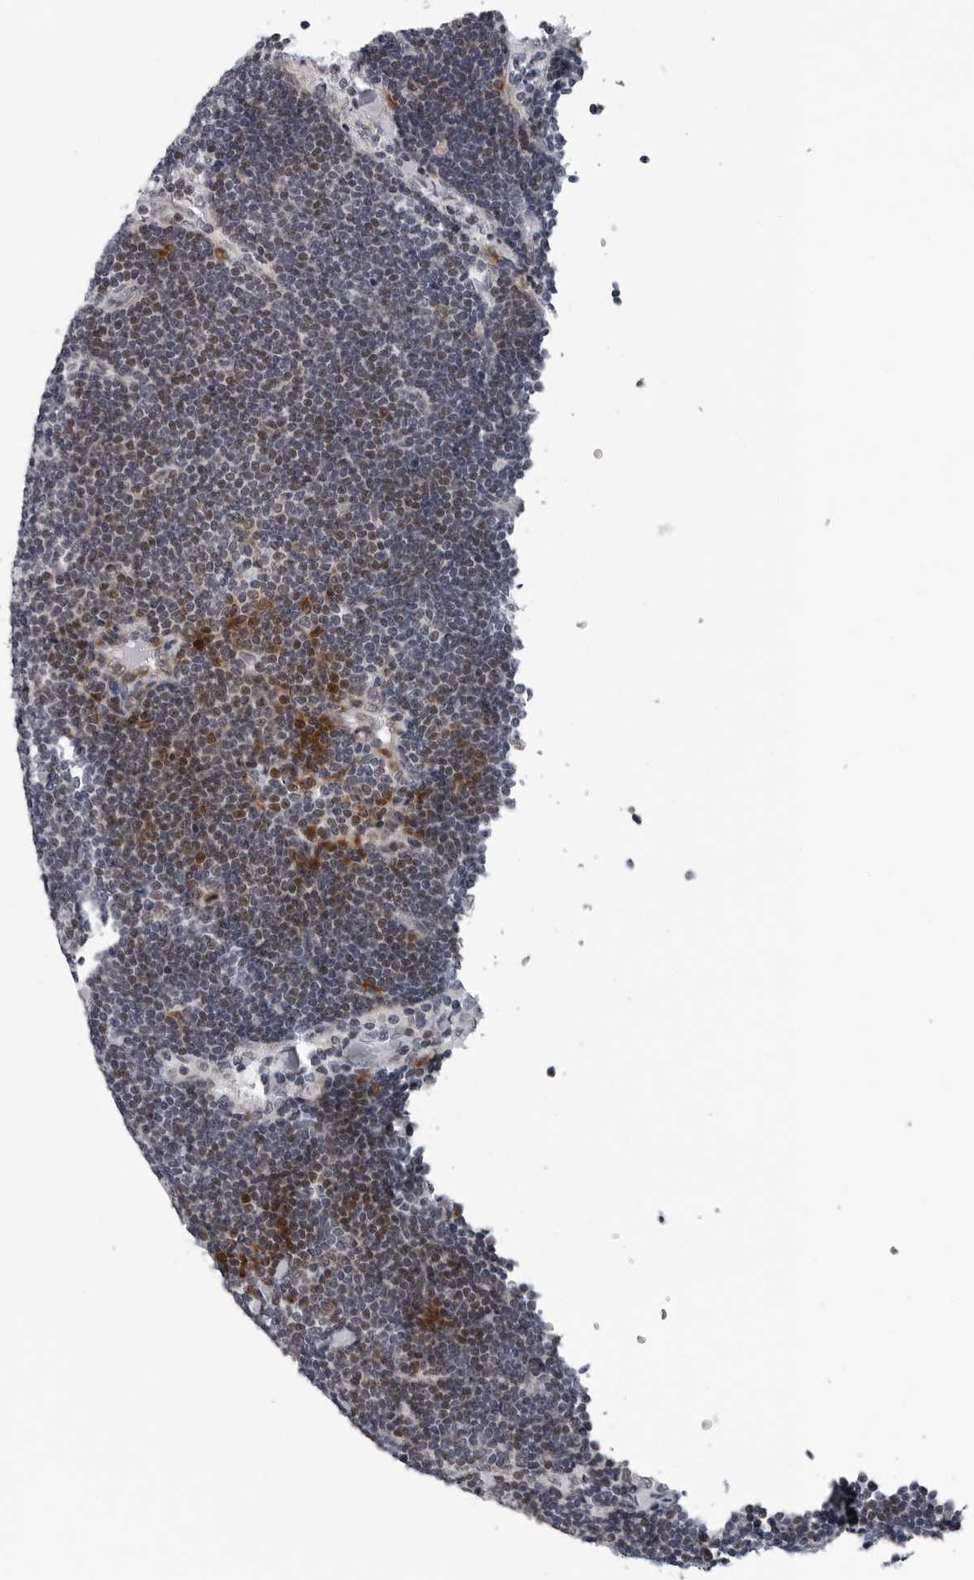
{"staining": {"intensity": "moderate", "quantity": "25%-75%", "location": "cytoplasmic/membranous"}, "tissue": "lymph node", "cell_type": "Germinal center cells", "image_type": "normal", "snomed": [{"axis": "morphology", "description": "Normal tissue, NOS"}, {"axis": "topography", "description": "Lymph node"}], "caption": "Immunohistochemical staining of normal human lymph node shows medium levels of moderate cytoplasmic/membranous expression in about 25%-75% of germinal center cells.", "gene": "PIP4K2C", "patient": {"sex": "male", "age": 63}}